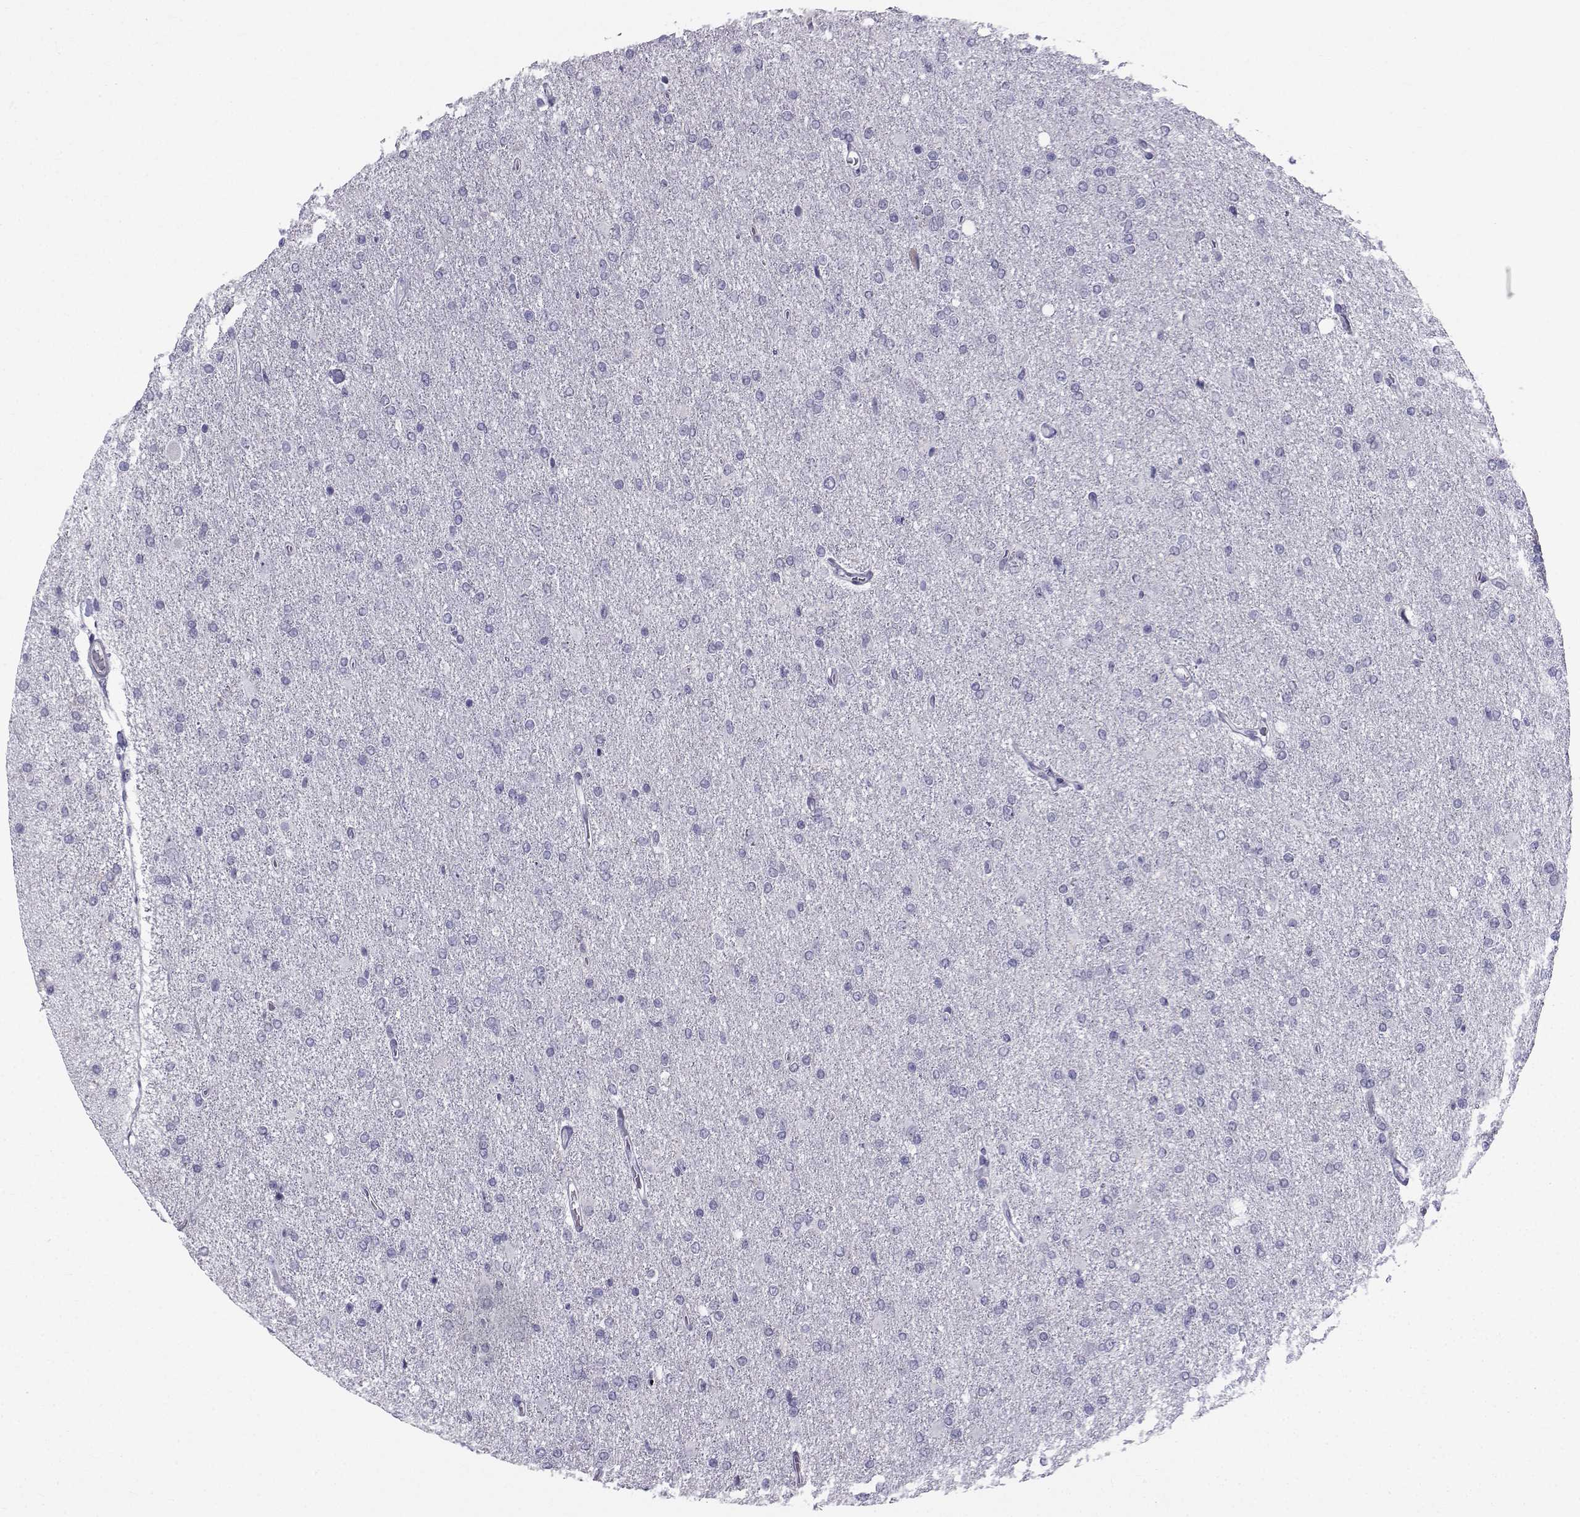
{"staining": {"intensity": "negative", "quantity": "none", "location": "none"}, "tissue": "glioma", "cell_type": "Tumor cells", "image_type": "cancer", "snomed": [{"axis": "morphology", "description": "Glioma, malignant, High grade"}, {"axis": "topography", "description": "Cerebral cortex"}], "caption": "The IHC image has no significant staining in tumor cells of glioma tissue.", "gene": "SPANXD", "patient": {"sex": "male", "age": 70}}